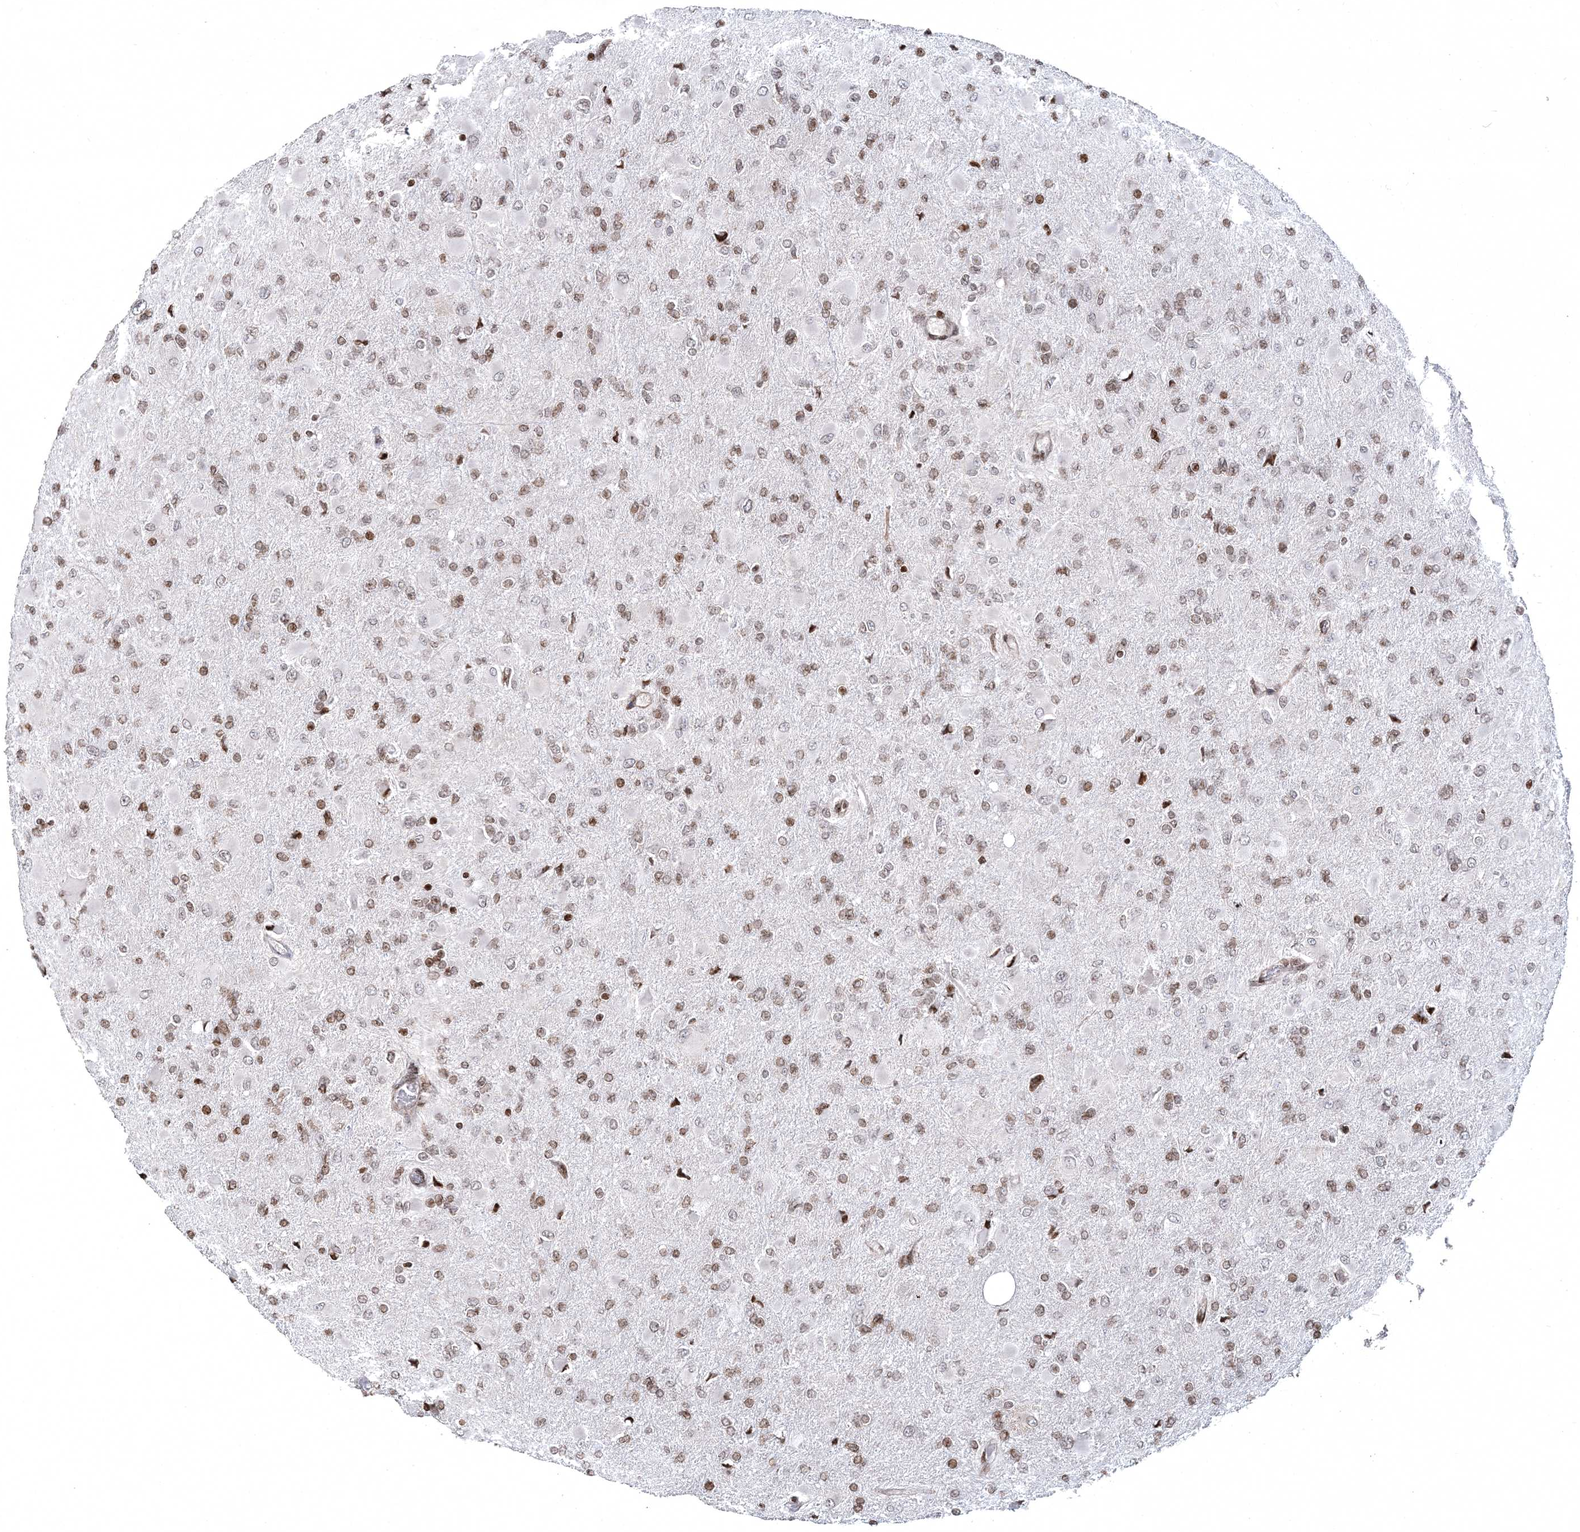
{"staining": {"intensity": "weak", "quantity": "25%-75%", "location": "nuclear"}, "tissue": "glioma", "cell_type": "Tumor cells", "image_type": "cancer", "snomed": [{"axis": "morphology", "description": "Glioma, malignant, High grade"}, {"axis": "topography", "description": "Cerebral cortex"}], "caption": "Human glioma stained with a brown dye shows weak nuclear positive positivity in about 25%-75% of tumor cells.", "gene": "SMIM29", "patient": {"sex": "female", "age": 36}}